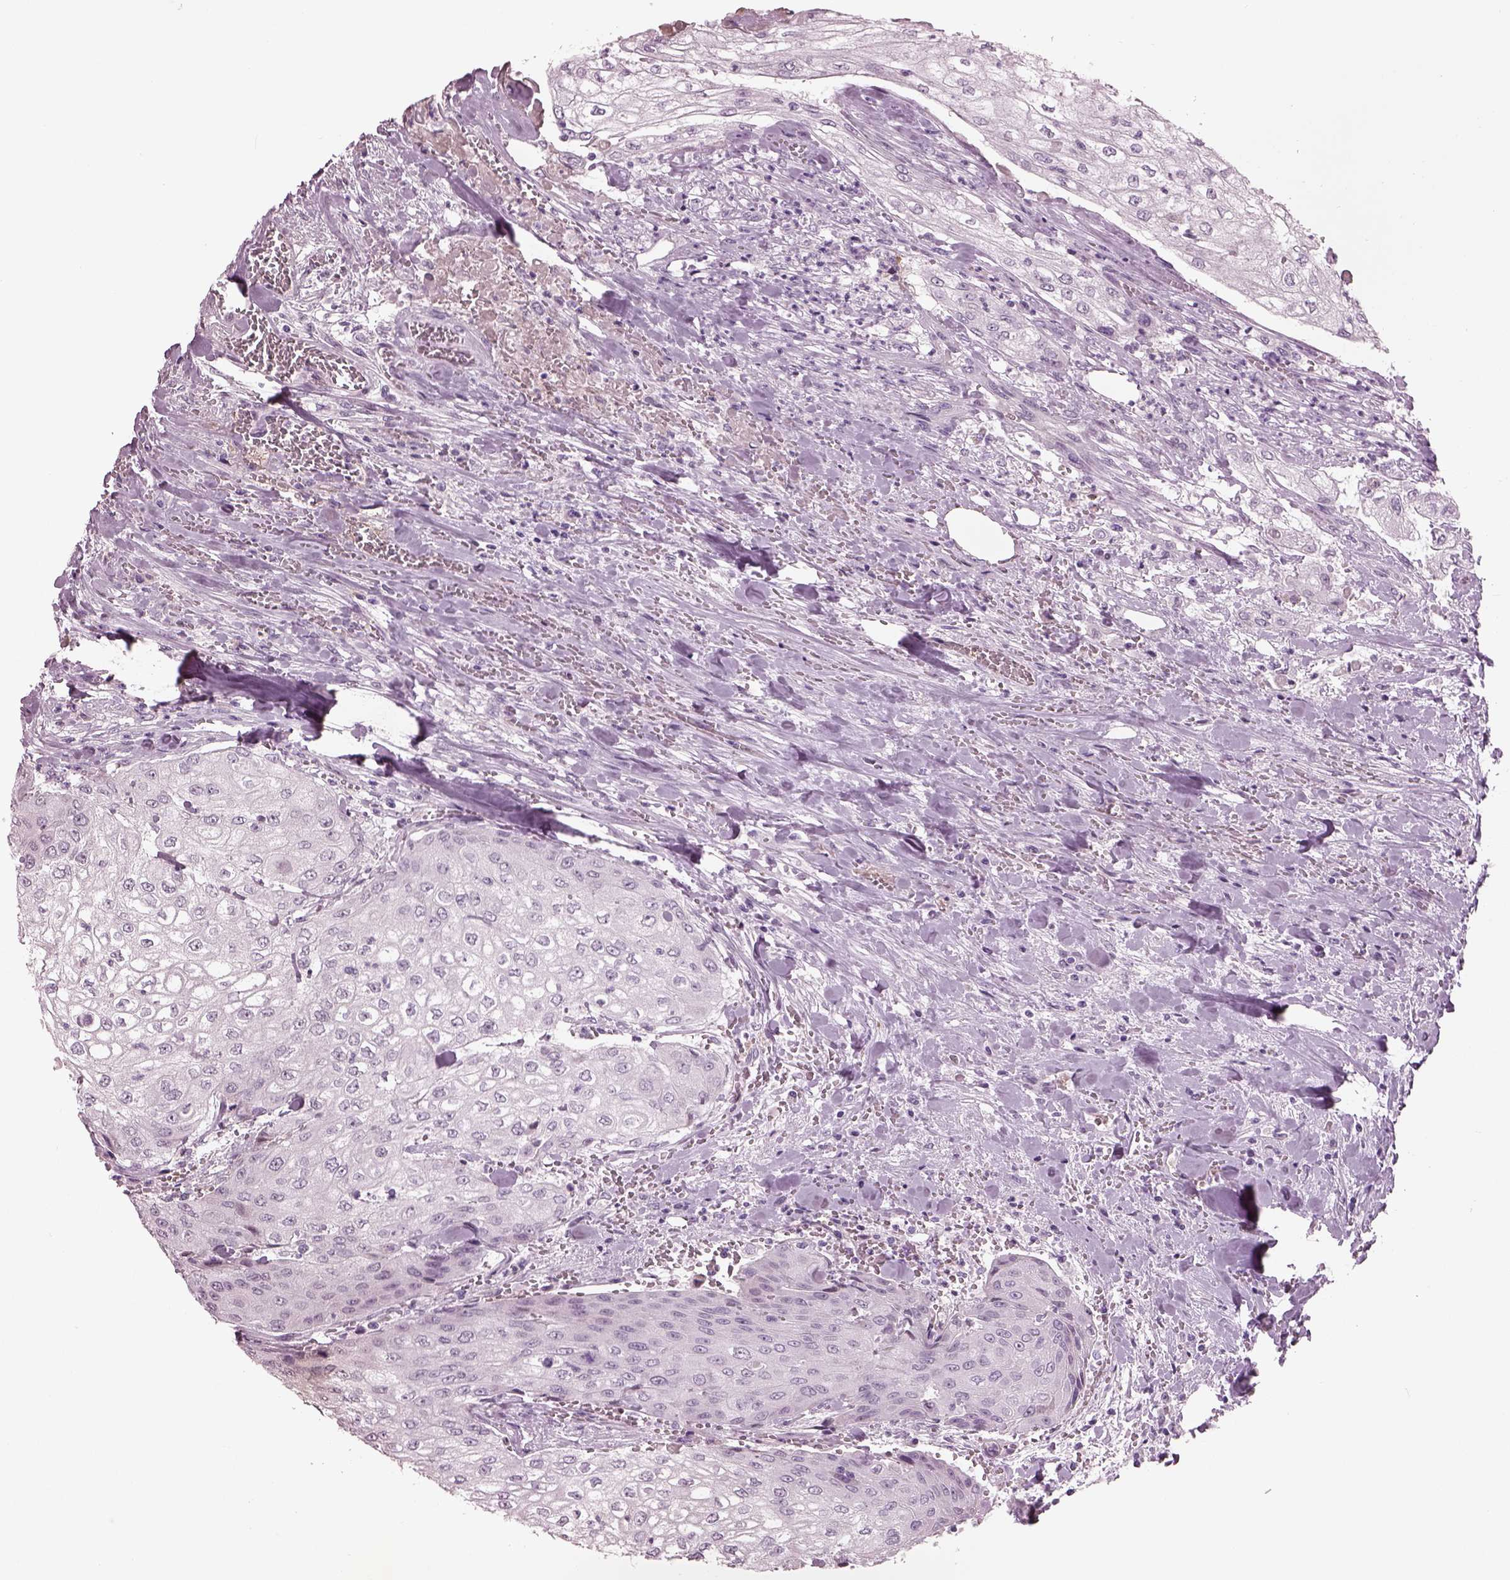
{"staining": {"intensity": "negative", "quantity": "none", "location": "none"}, "tissue": "urothelial cancer", "cell_type": "Tumor cells", "image_type": "cancer", "snomed": [{"axis": "morphology", "description": "Urothelial carcinoma, High grade"}, {"axis": "topography", "description": "Urinary bladder"}], "caption": "An image of human urothelial cancer is negative for staining in tumor cells. The staining is performed using DAB brown chromogen with nuclei counter-stained in using hematoxylin.", "gene": "CYLC1", "patient": {"sex": "male", "age": 62}}